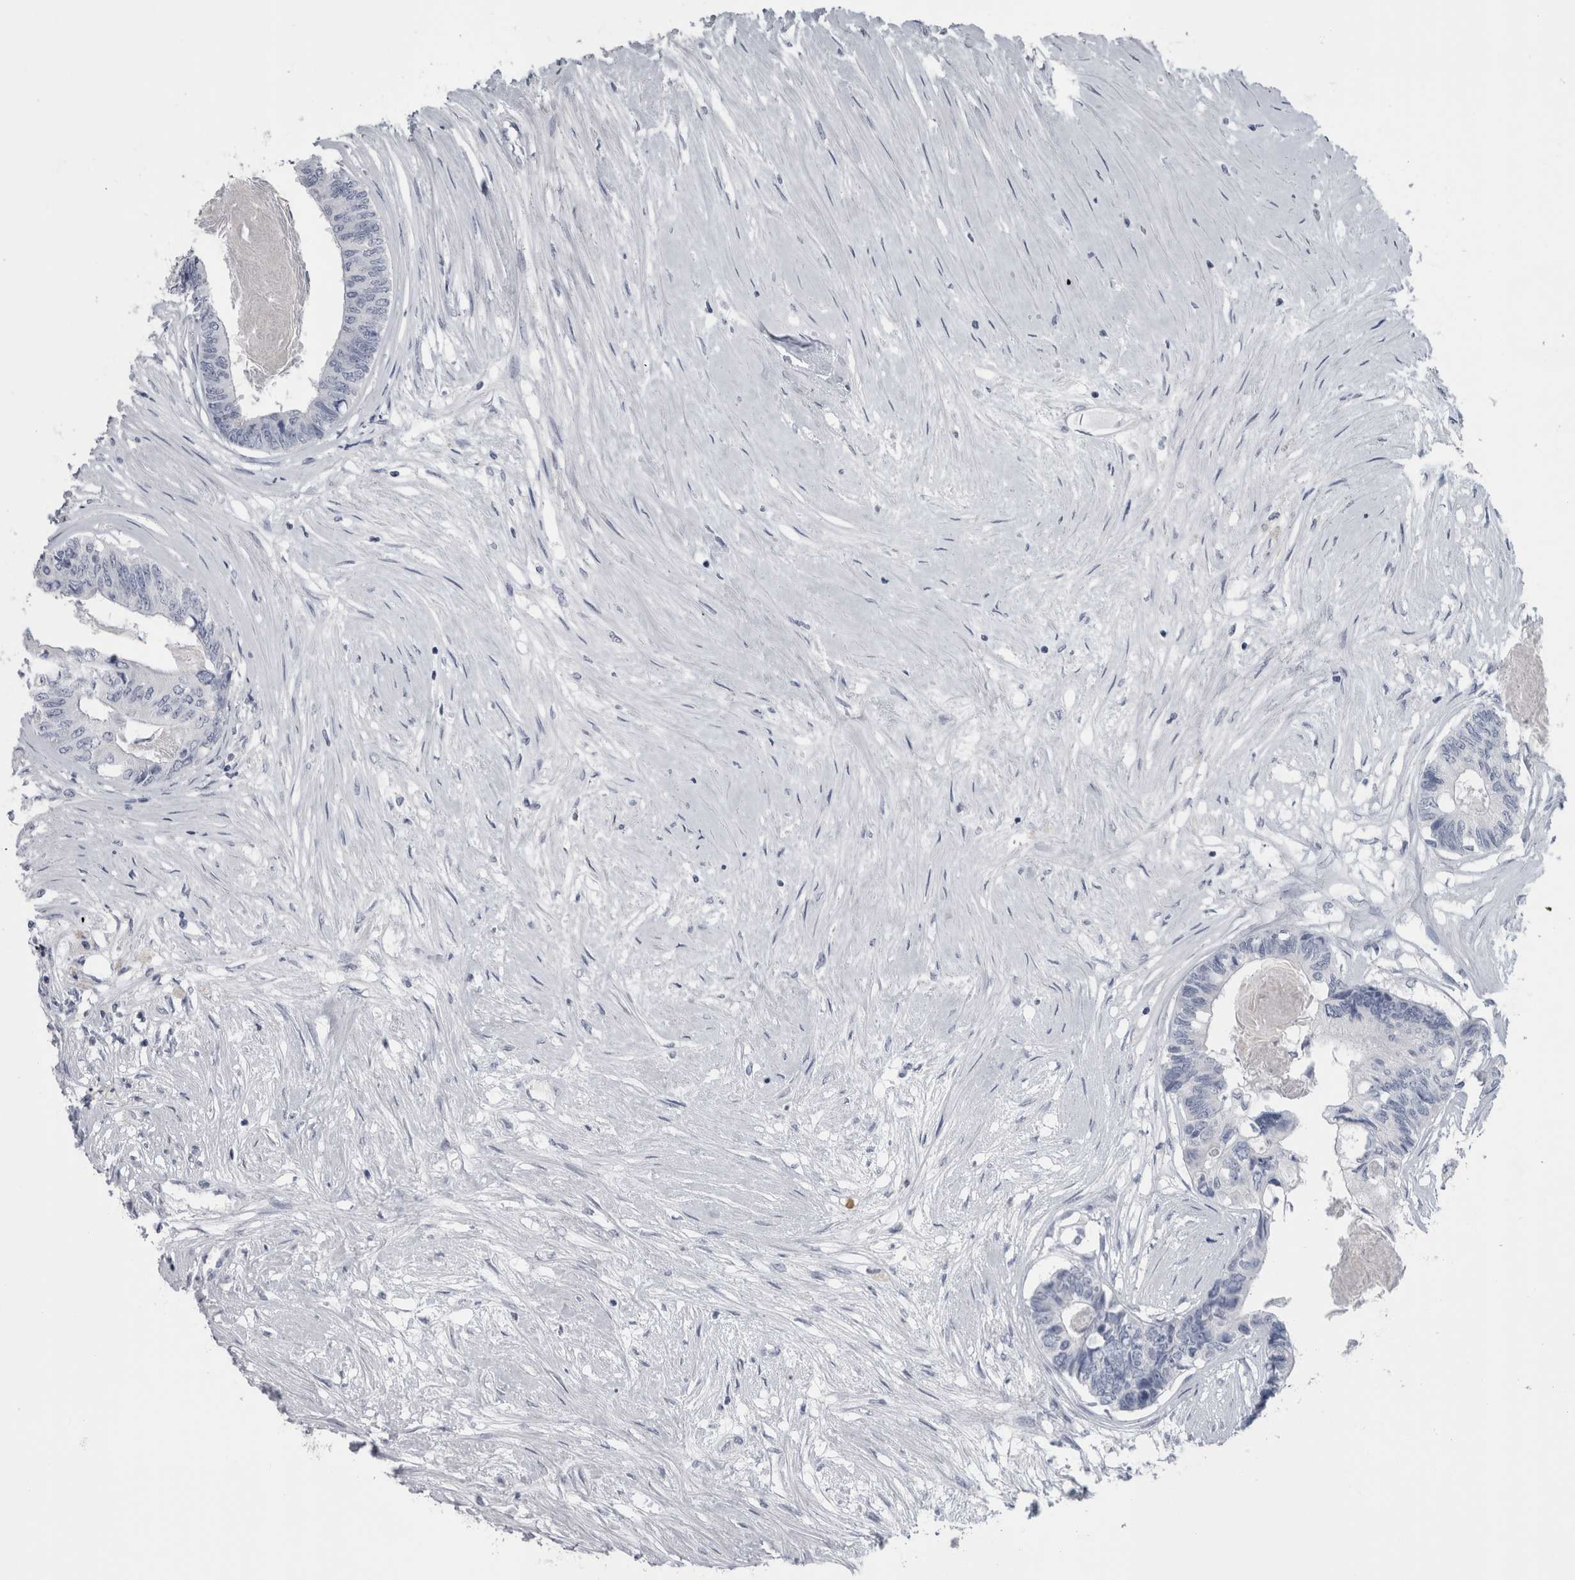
{"staining": {"intensity": "negative", "quantity": "none", "location": "none"}, "tissue": "colorectal cancer", "cell_type": "Tumor cells", "image_type": "cancer", "snomed": [{"axis": "morphology", "description": "Adenocarcinoma, NOS"}, {"axis": "topography", "description": "Rectum"}], "caption": "This is an immunohistochemistry photomicrograph of human colorectal cancer. There is no positivity in tumor cells.", "gene": "PTH", "patient": {"sex": "male", "age": 63}}